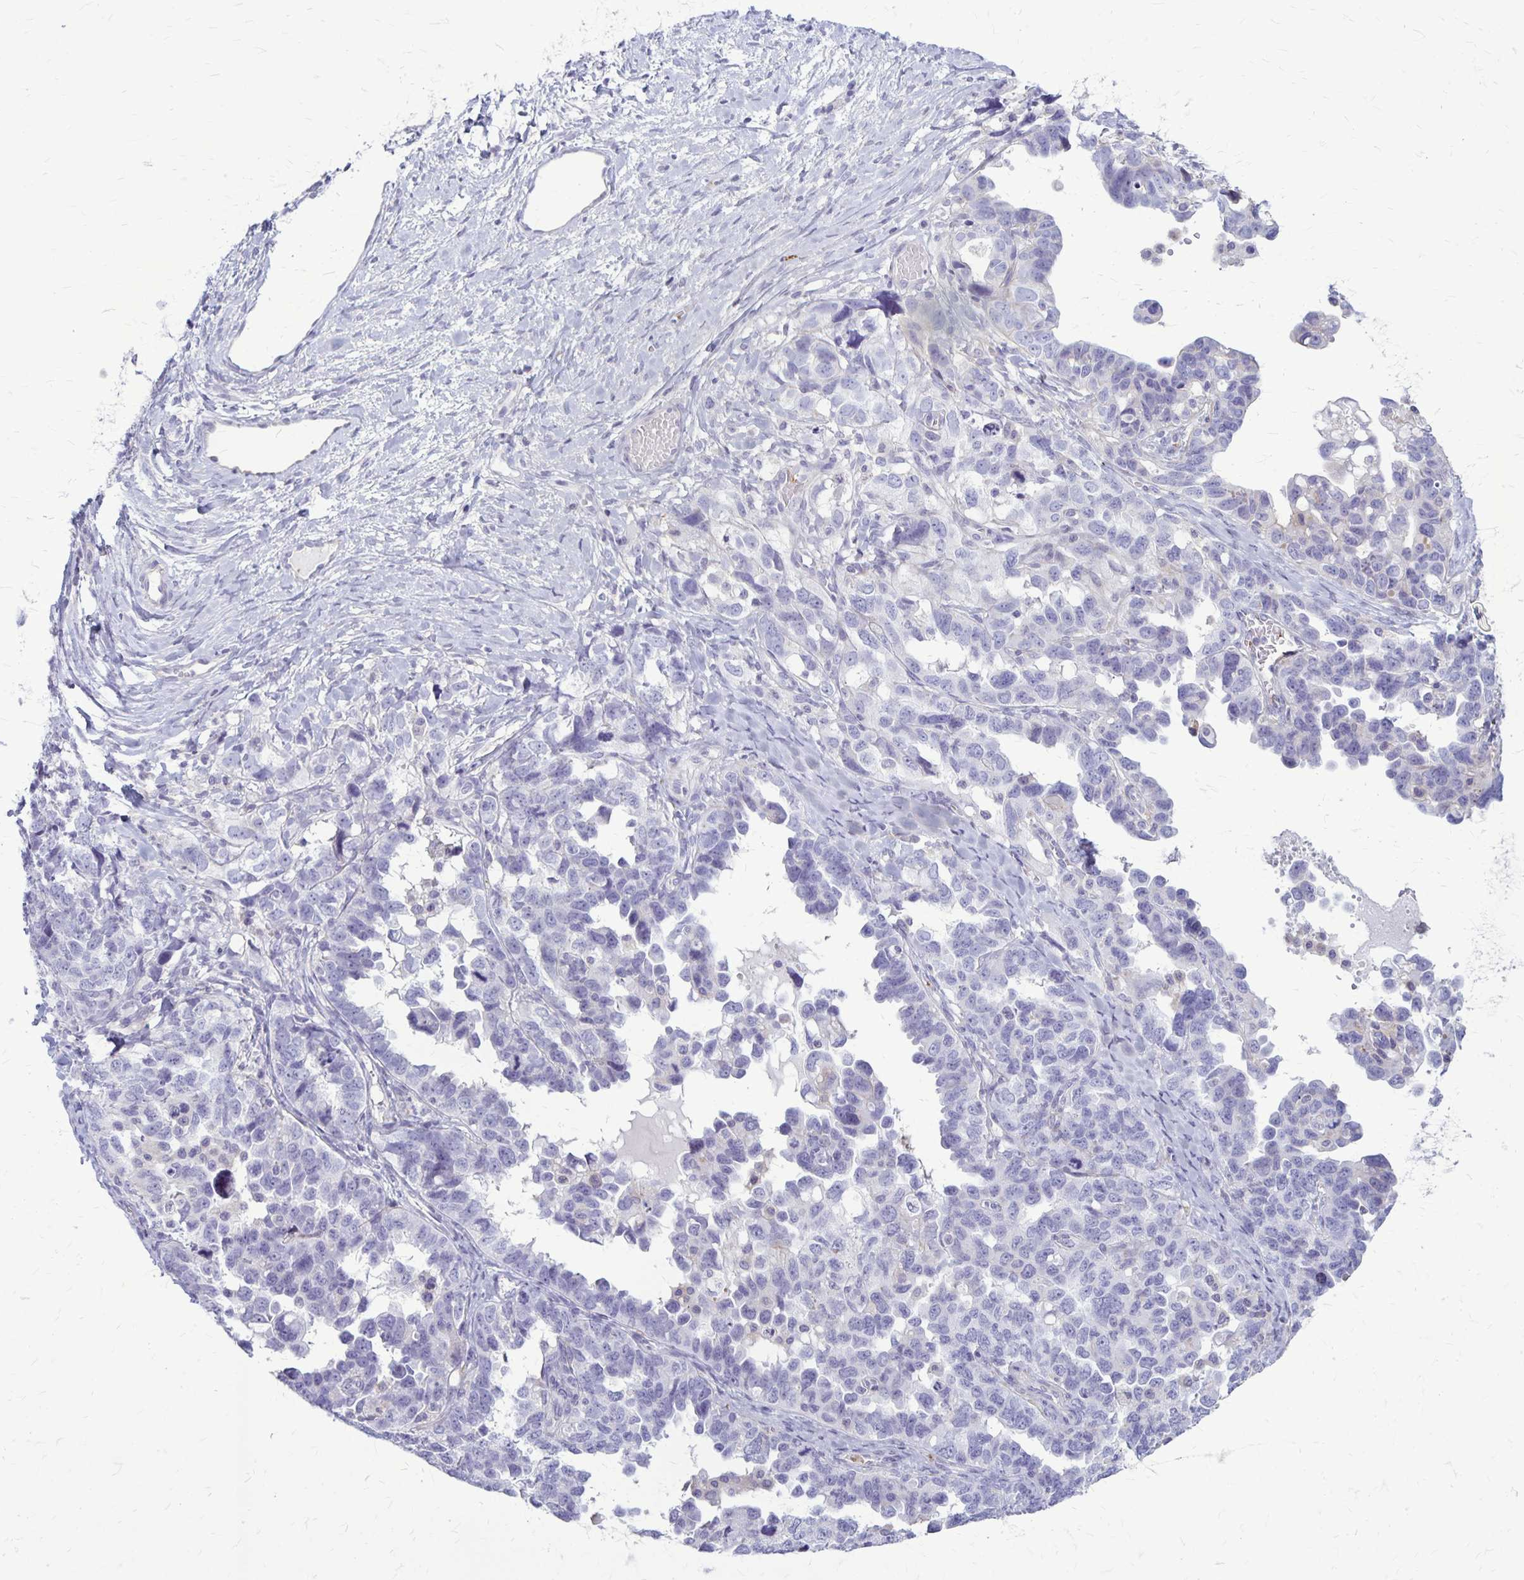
{"staining": {"intensity": "negative", "quantity": "none", "location": "none"}, "tissue": "ovarian cancer", "cell_type": "Tumor cells", "image_type": "cancer", "snomed": [{"axis": "morphology", "description": "Cystadenocarcinoma, serous, NOS"}, {"axis": "topography", "description": "Ovary"}], "caption": "There is no significant expression in tumor cells of ovarian cancer.", "gene": "GP9", "patient": {"sex": "female", "age": 69}}